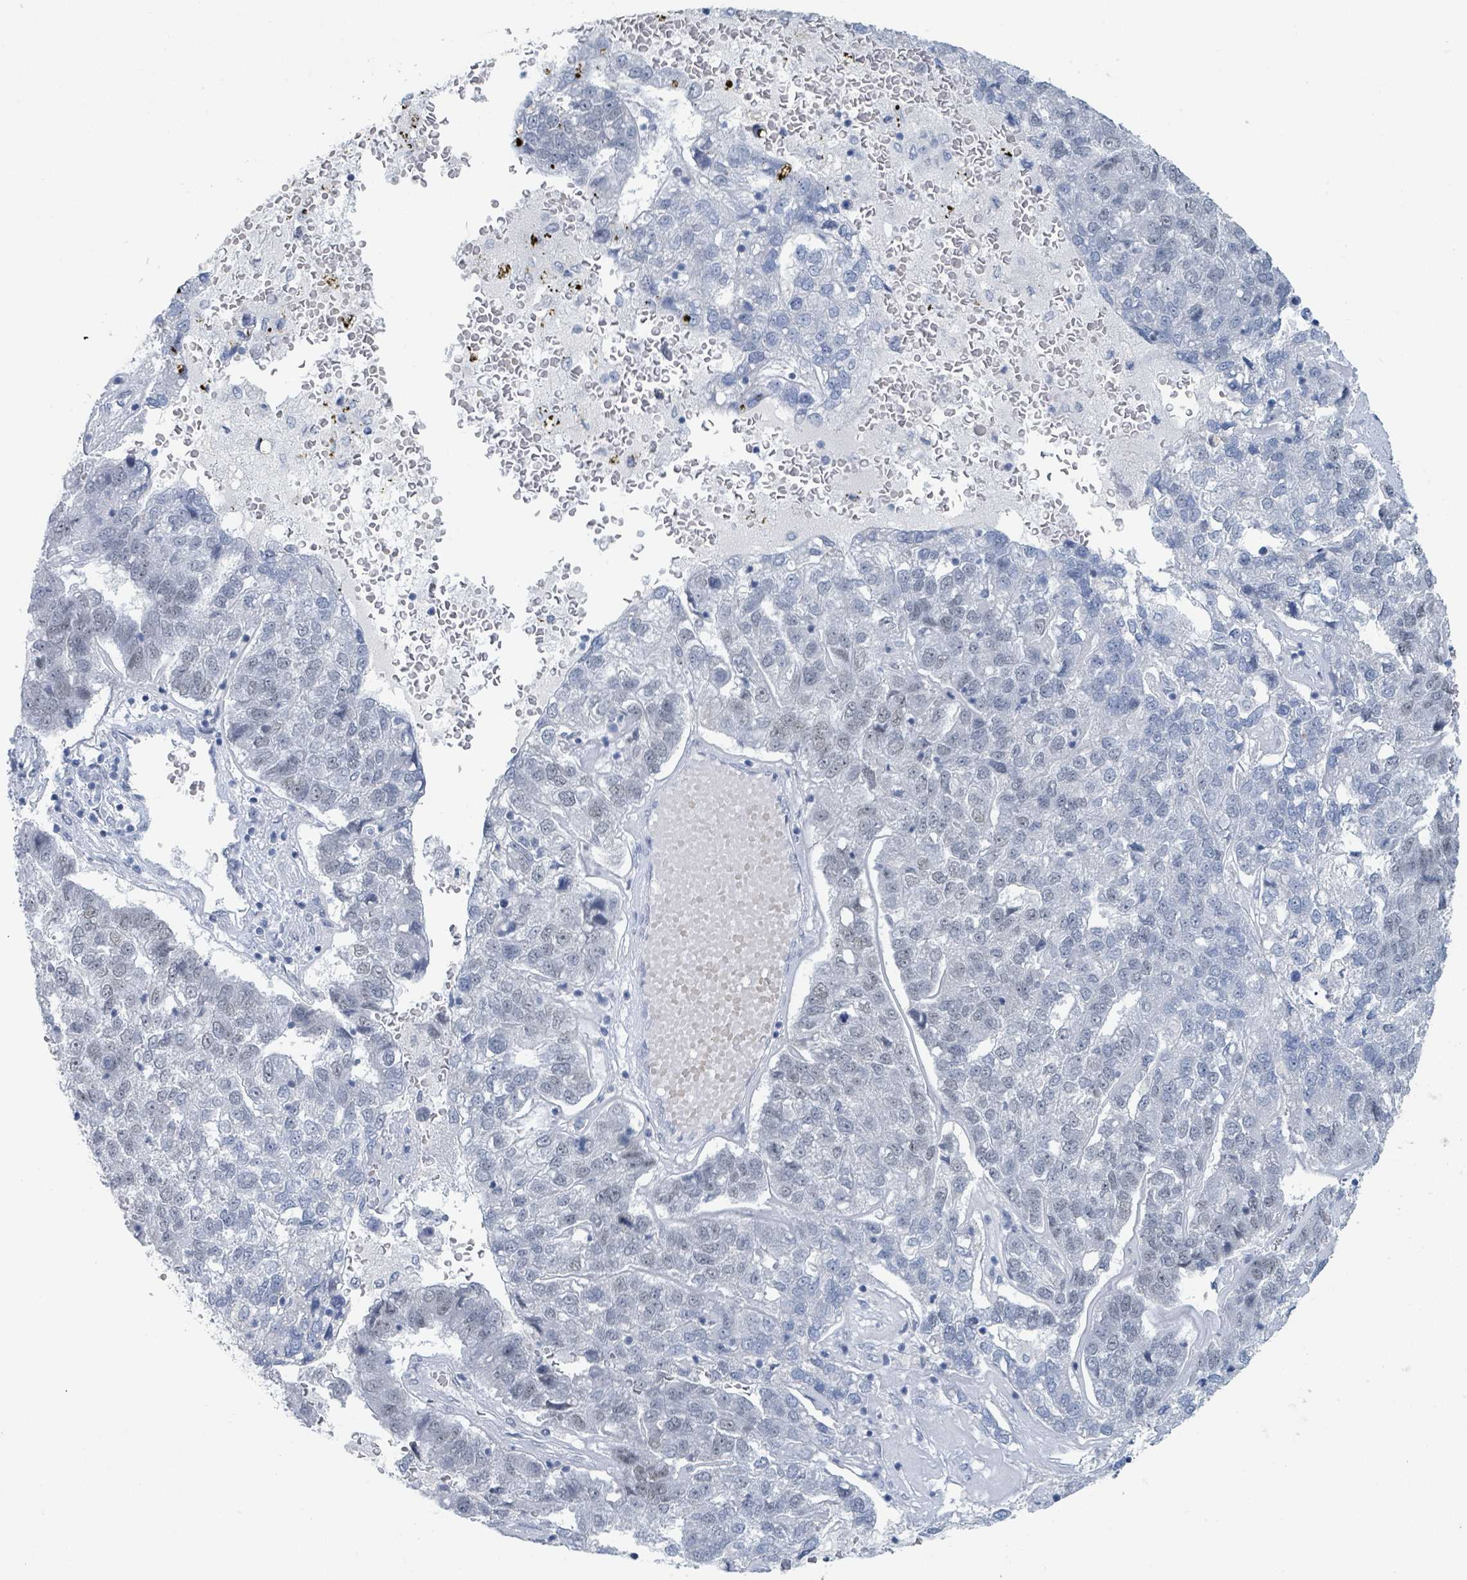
{"staining": {"intensity": "negative", "quantity": "none", "location": "none"}, "tissue": "pancreatic cancer", "cell_type": "Tumor cells", "image_type": "cancer", "snomed": [{"axis": "morphology", "description": "Adenocarcinoma, NOS"}, {"axis": "topography", "description": "Pancreas"}], "caption": "IHC micrograph of neoplastic tissue: adenocarcinoma (pancreatic) stained with DAB (3,3'-diaminobenzidine) exhibits no significant protein expression in tumor cells.", "gene": "EHMT2", "patient": {"sex": "female", "age": 61}}